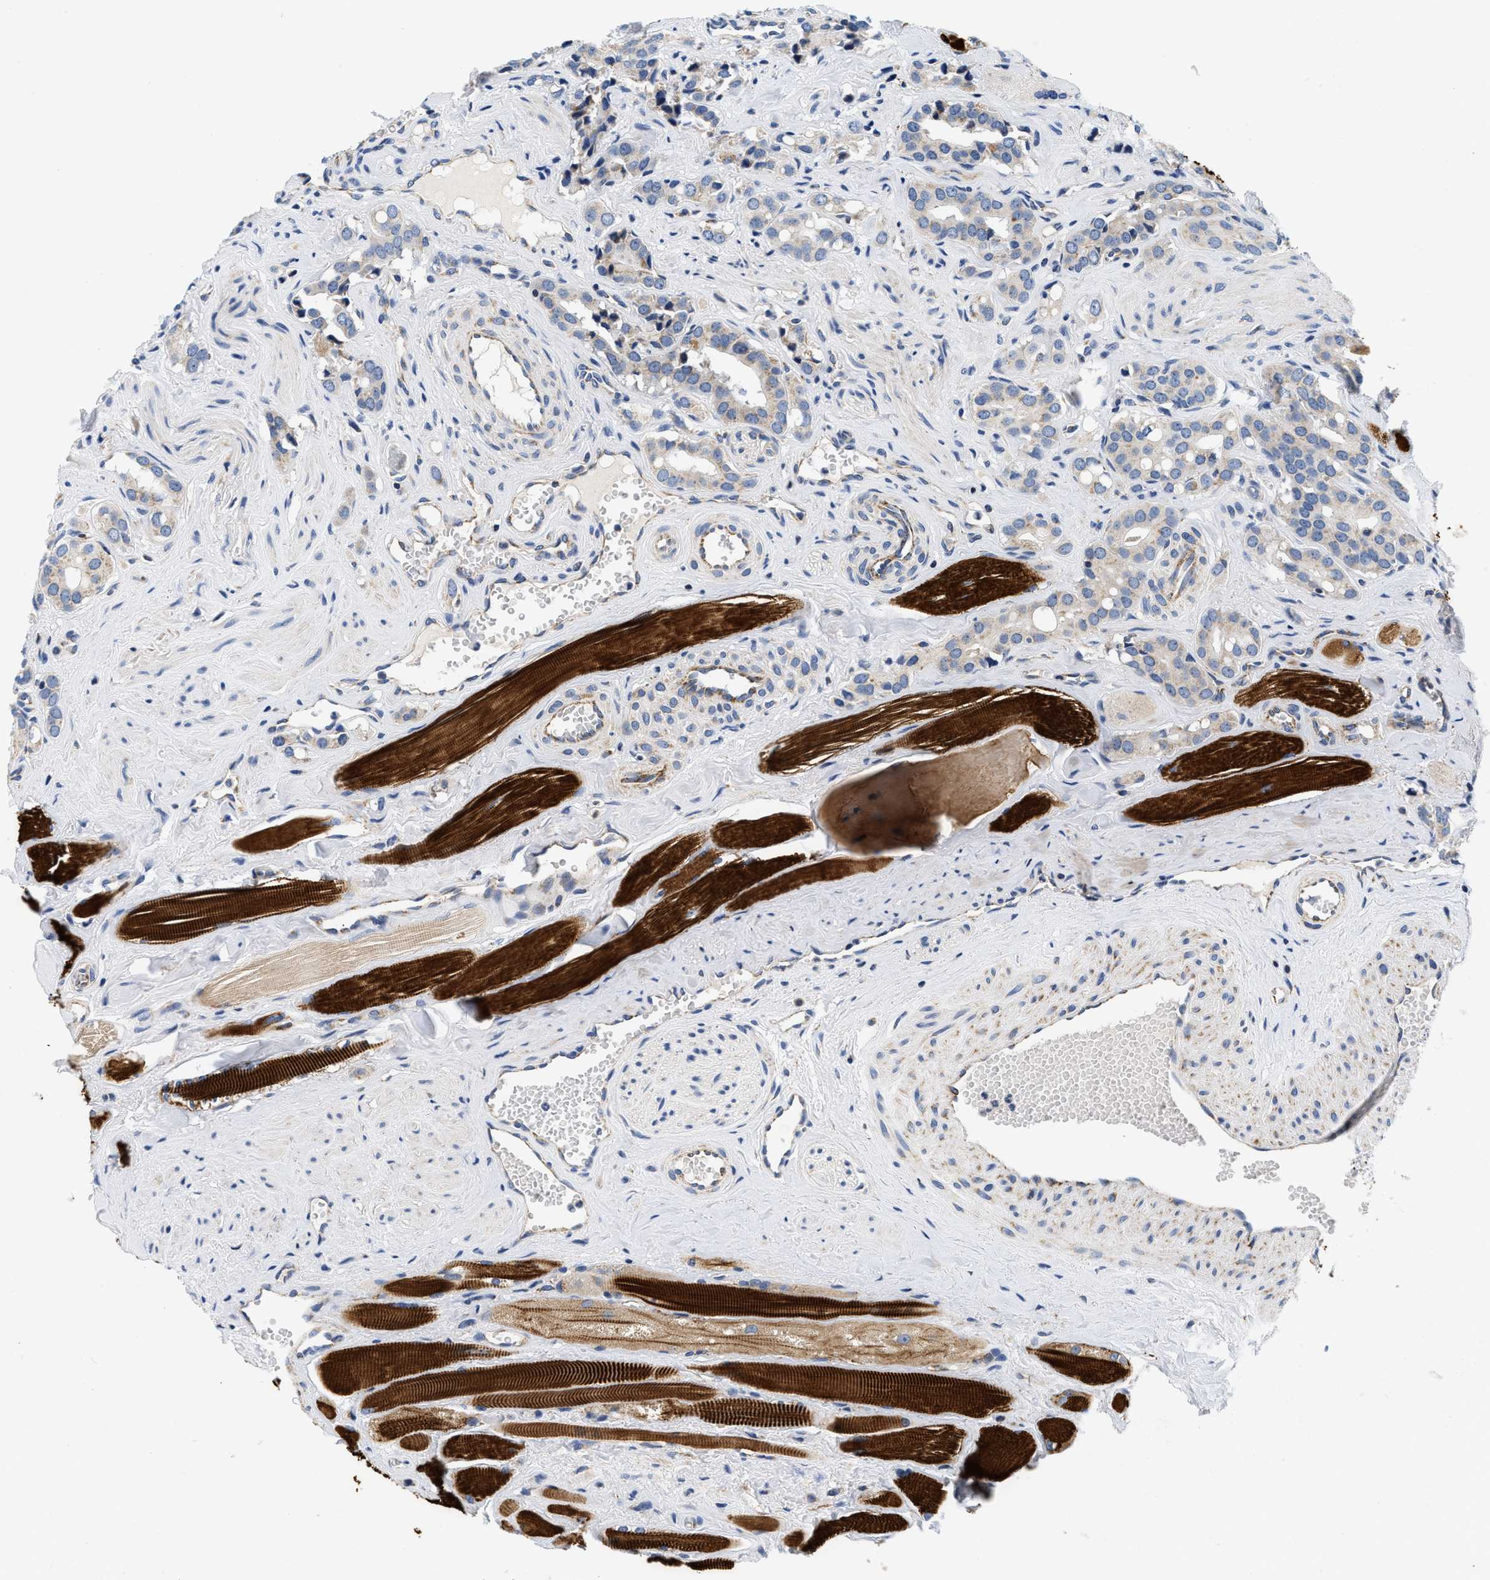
{"staining": {"intensity": "negative", "quantity": "none", "location": "none"}, "tissue": "prostate cancer", "cell_type": "Tumor cells", "image_type": "cancer", "snomed": [{"axis": "morphology", "description": "Adenocarcinoma, High grade"}, {"axis": "topography", "description": "Prostate"}], "caption": "Immunohistochemical staining of human prostate high-grade adenocarcinoma exhibits no significant positivity in tumor cells.", "gene": "PDP1", "patient": {"sex": "male", "age": 52}}